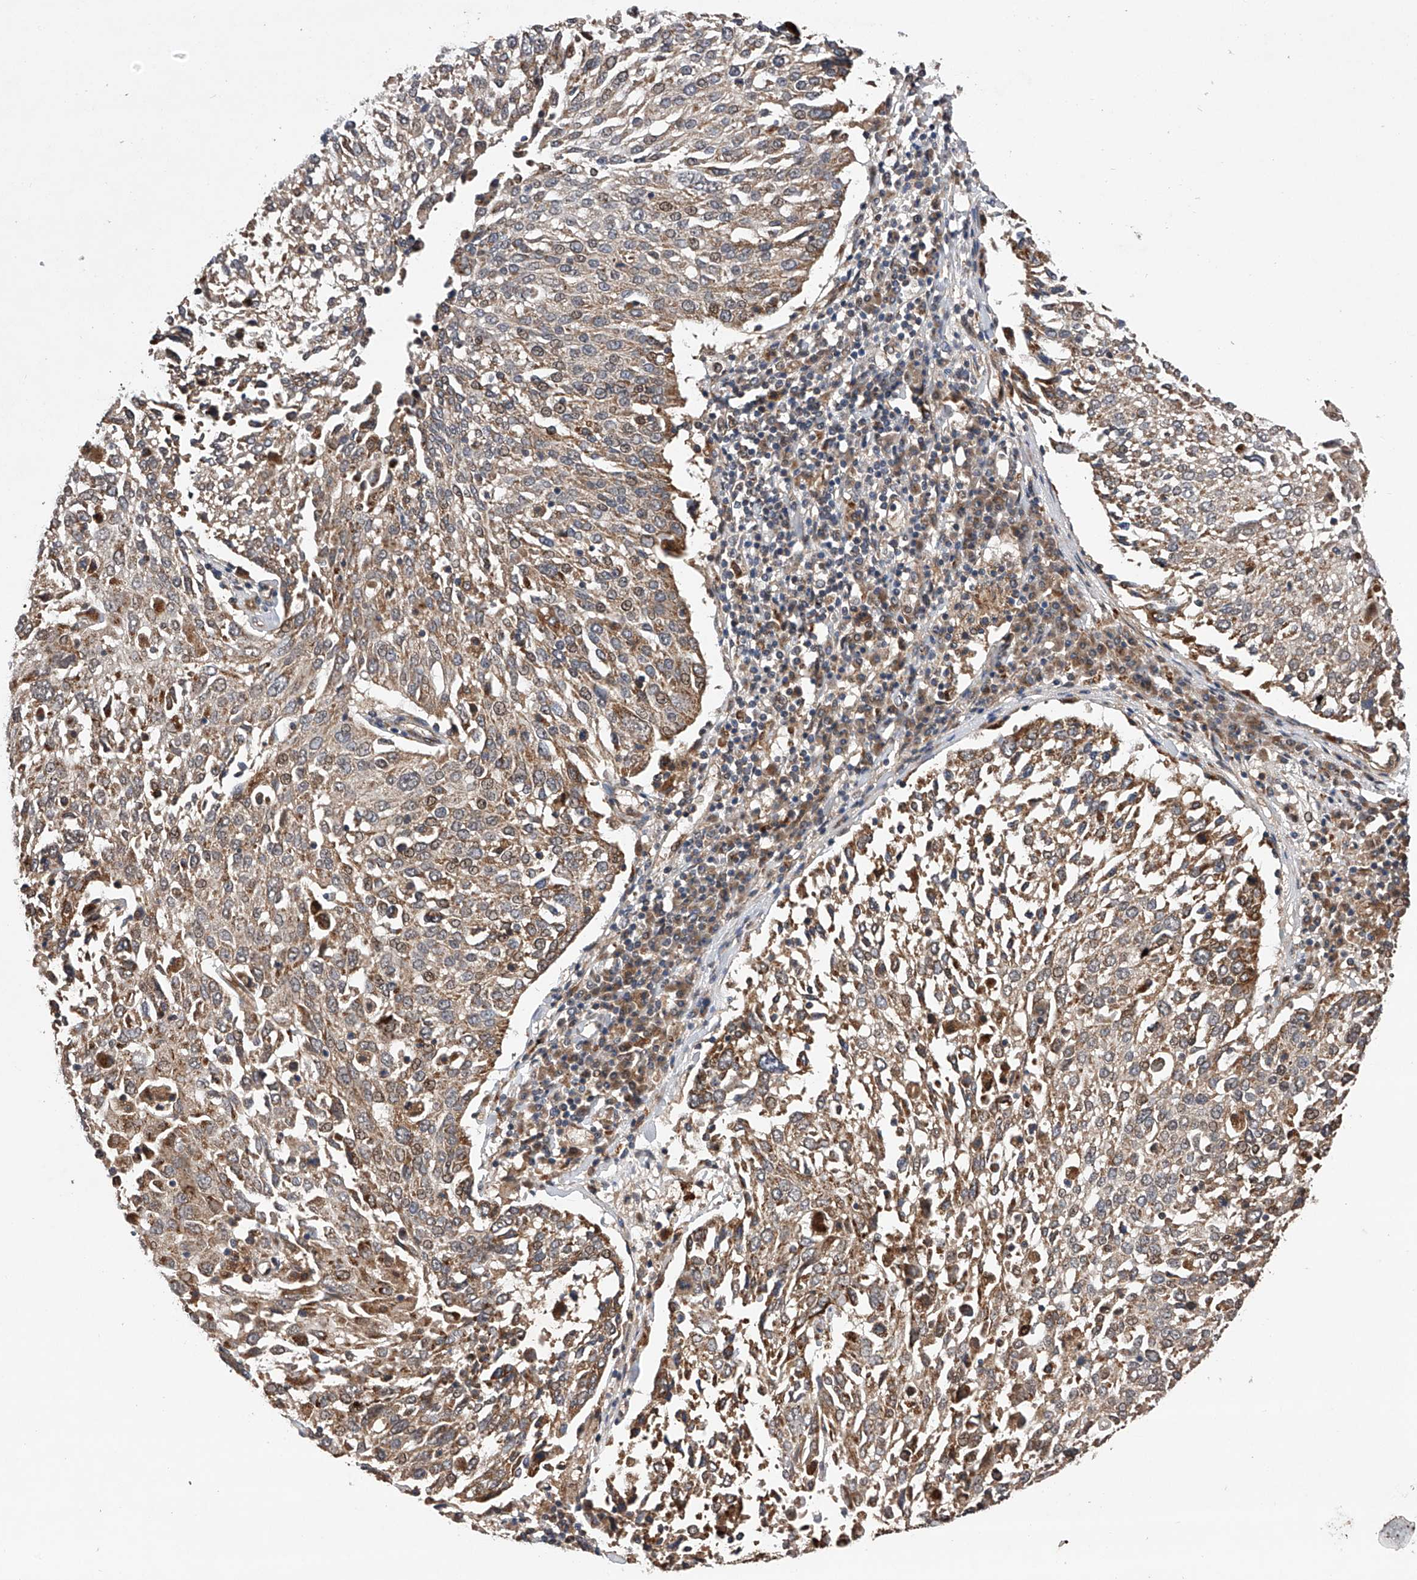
{"staining": {"intensity": "moderate", "quantity": ">75%", "location": "cytoplasmic/membranous"}, "tissue": "lung cancer", "cell_type": "Tumor cells", "image_type": "cancer", "snomed": [{"axis": "morphology", "description": "Squamous cell carcinoma, NOS"}, {"axis": "topography", "description": "Lung"}], "caption": "Lung squamous cell carcinoma tissue exhibits moderate cytoplasmic/membranous positivity in about >75% of tumor cells (brown staining indicates protein expression, while blue staining denotes nuclei).", "gene": "MAP3K11", "patient": {"sex": "male", "age": 65}}